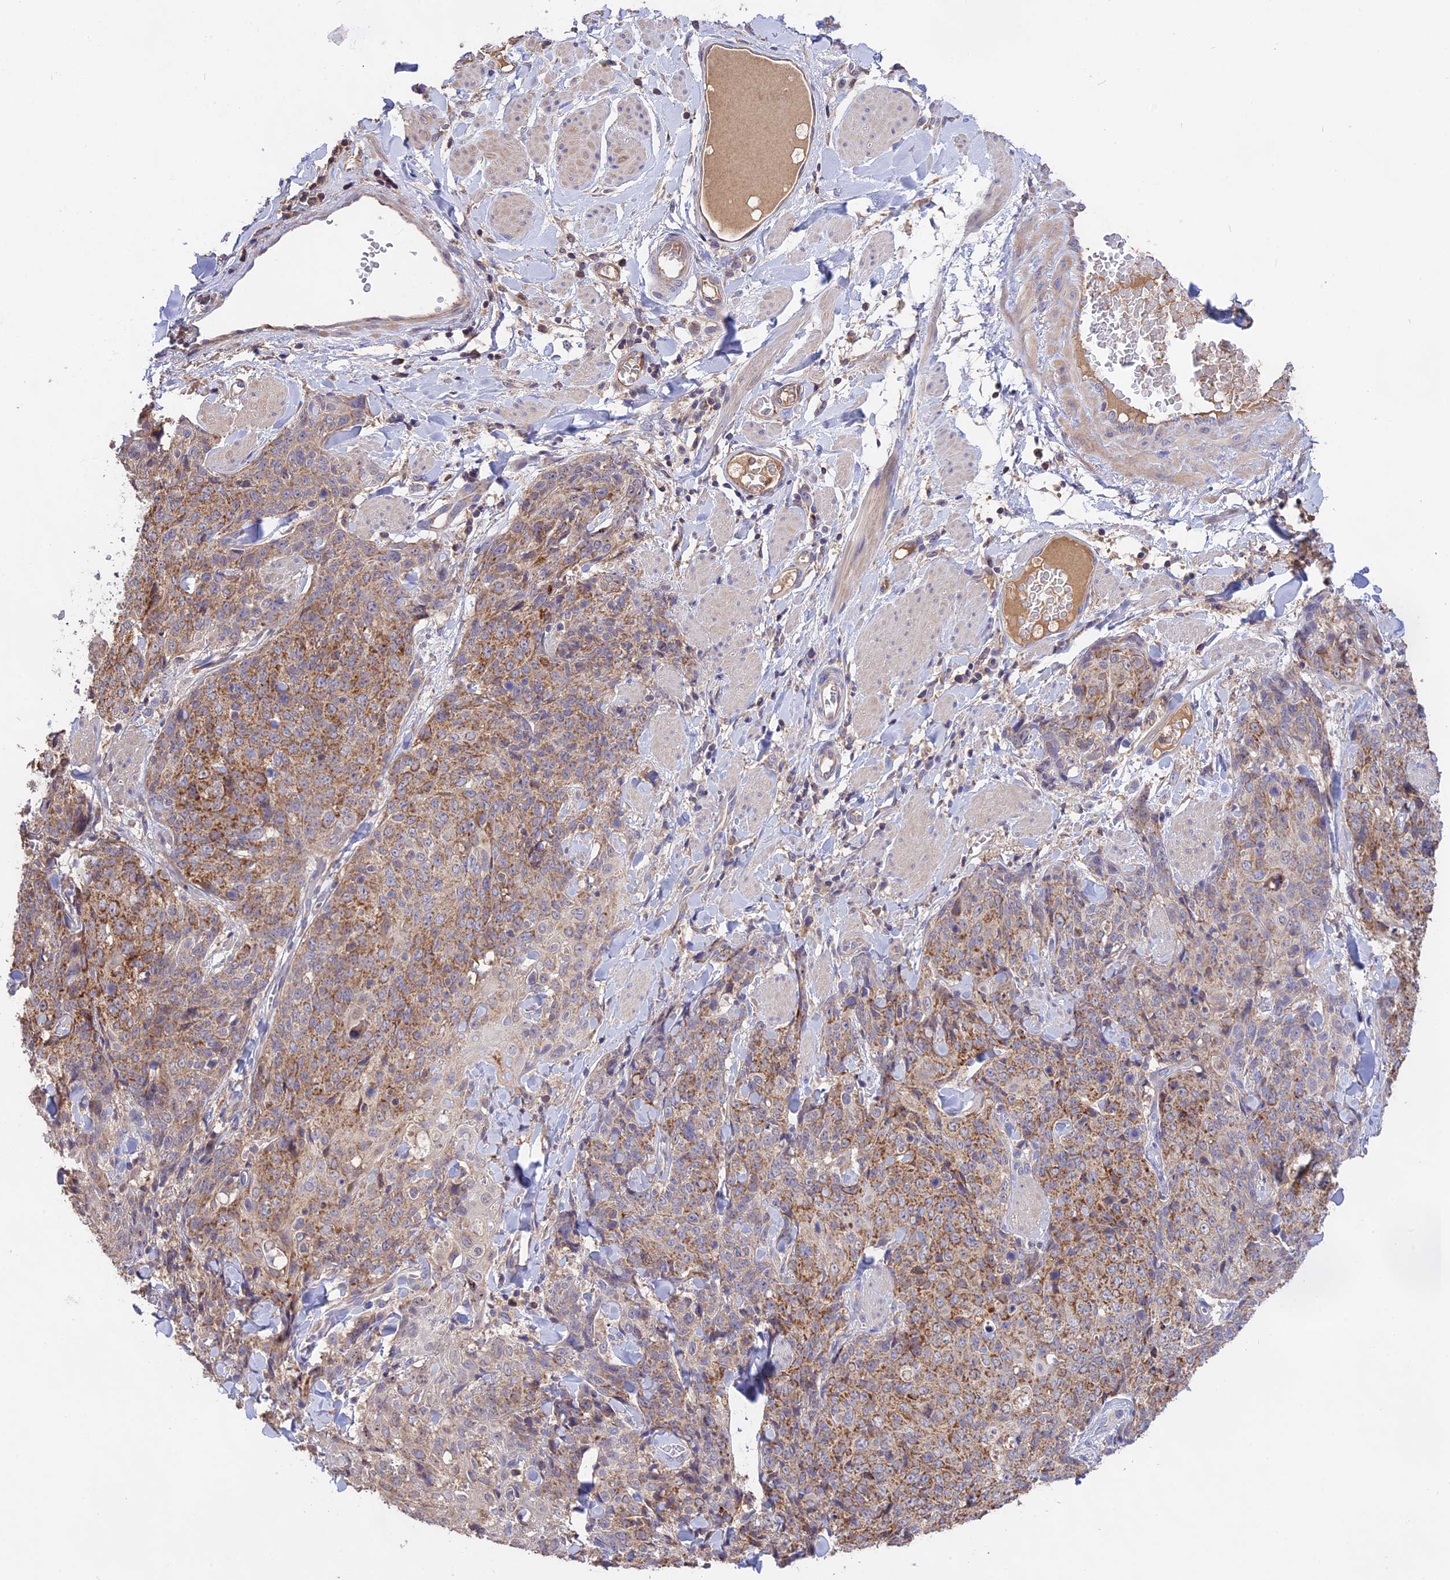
{"staining": {"intensity": "moderate", "quantity": ">75%", "location": "cytoplasmic/membranous"}, "tissue": "skin cancer", "cell_type": "Tumor cells", "image_type": "cancer", "snomed": [{"axis": "morphology", "description": "Squamous cell carcinoma, NOS"}, {"axis": "topography", "description": "Skin"}, {"axis": "topography", "description": "Vulva"}], "caption": "Squamous cell carcinoma (skin) stained for a protein displays moderate cytoplasmic/membranous positivity in tumor cells. Nuclei are stained in blue.", "gene": "NUDT8", "patient": {"sex": "female", "age": 85}}